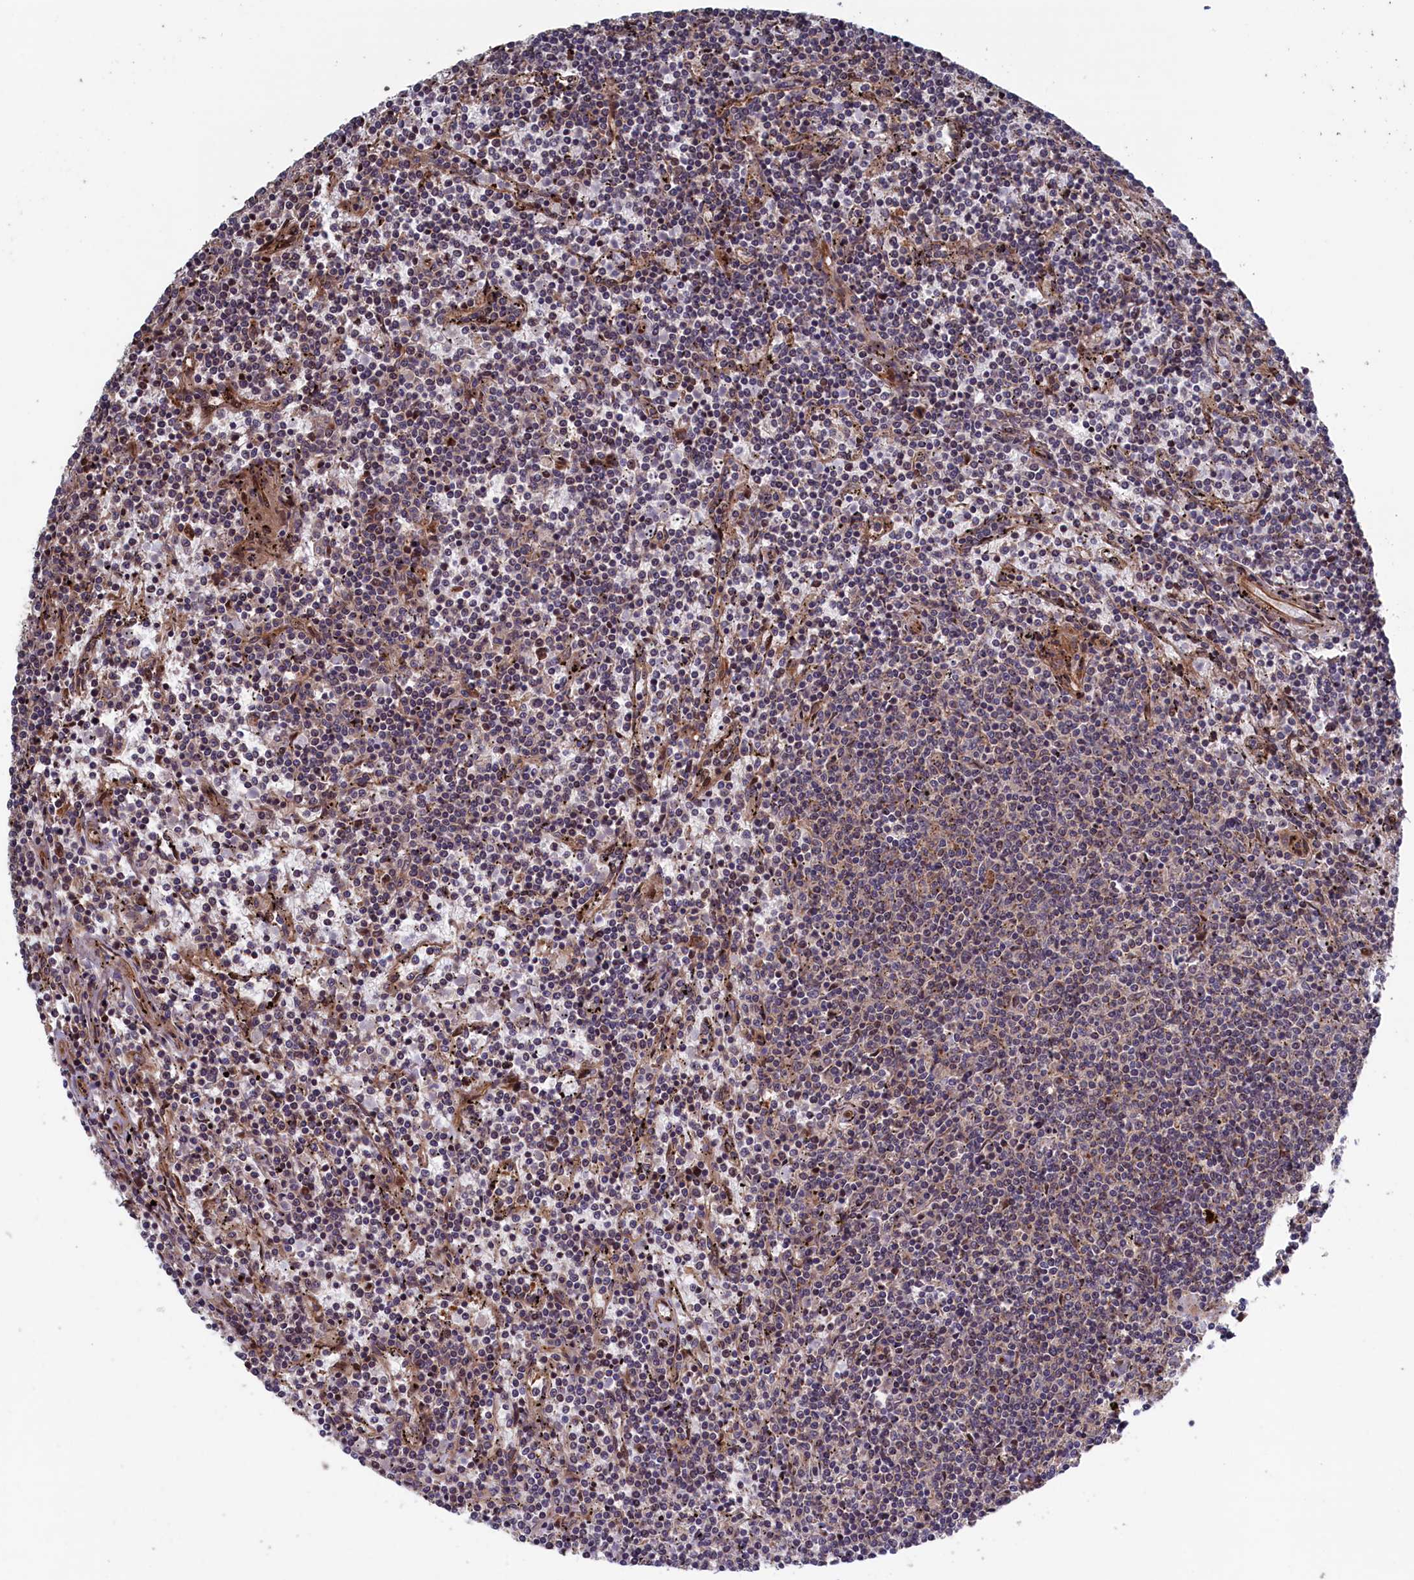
{"staining": {"intensity": "negative", "quantity": "none", "location": "none"}, "tissue": "lymphoma", "cell_type": "Tumor cells", "image_type": "cancer", "snomed": [{"axis": "morphology", "description": "Malignant lymphoma, non-Hodgkin's type, Low grade"}, {"axis": "topography", "description": "Spleen"}], "caption": "Immunohistochemistry of human lymphoma displays no staining in tumor cells. Nuclei are stained in blue.", "gene": "LSG1", "patient": {"sex": "female", "age": 50}}